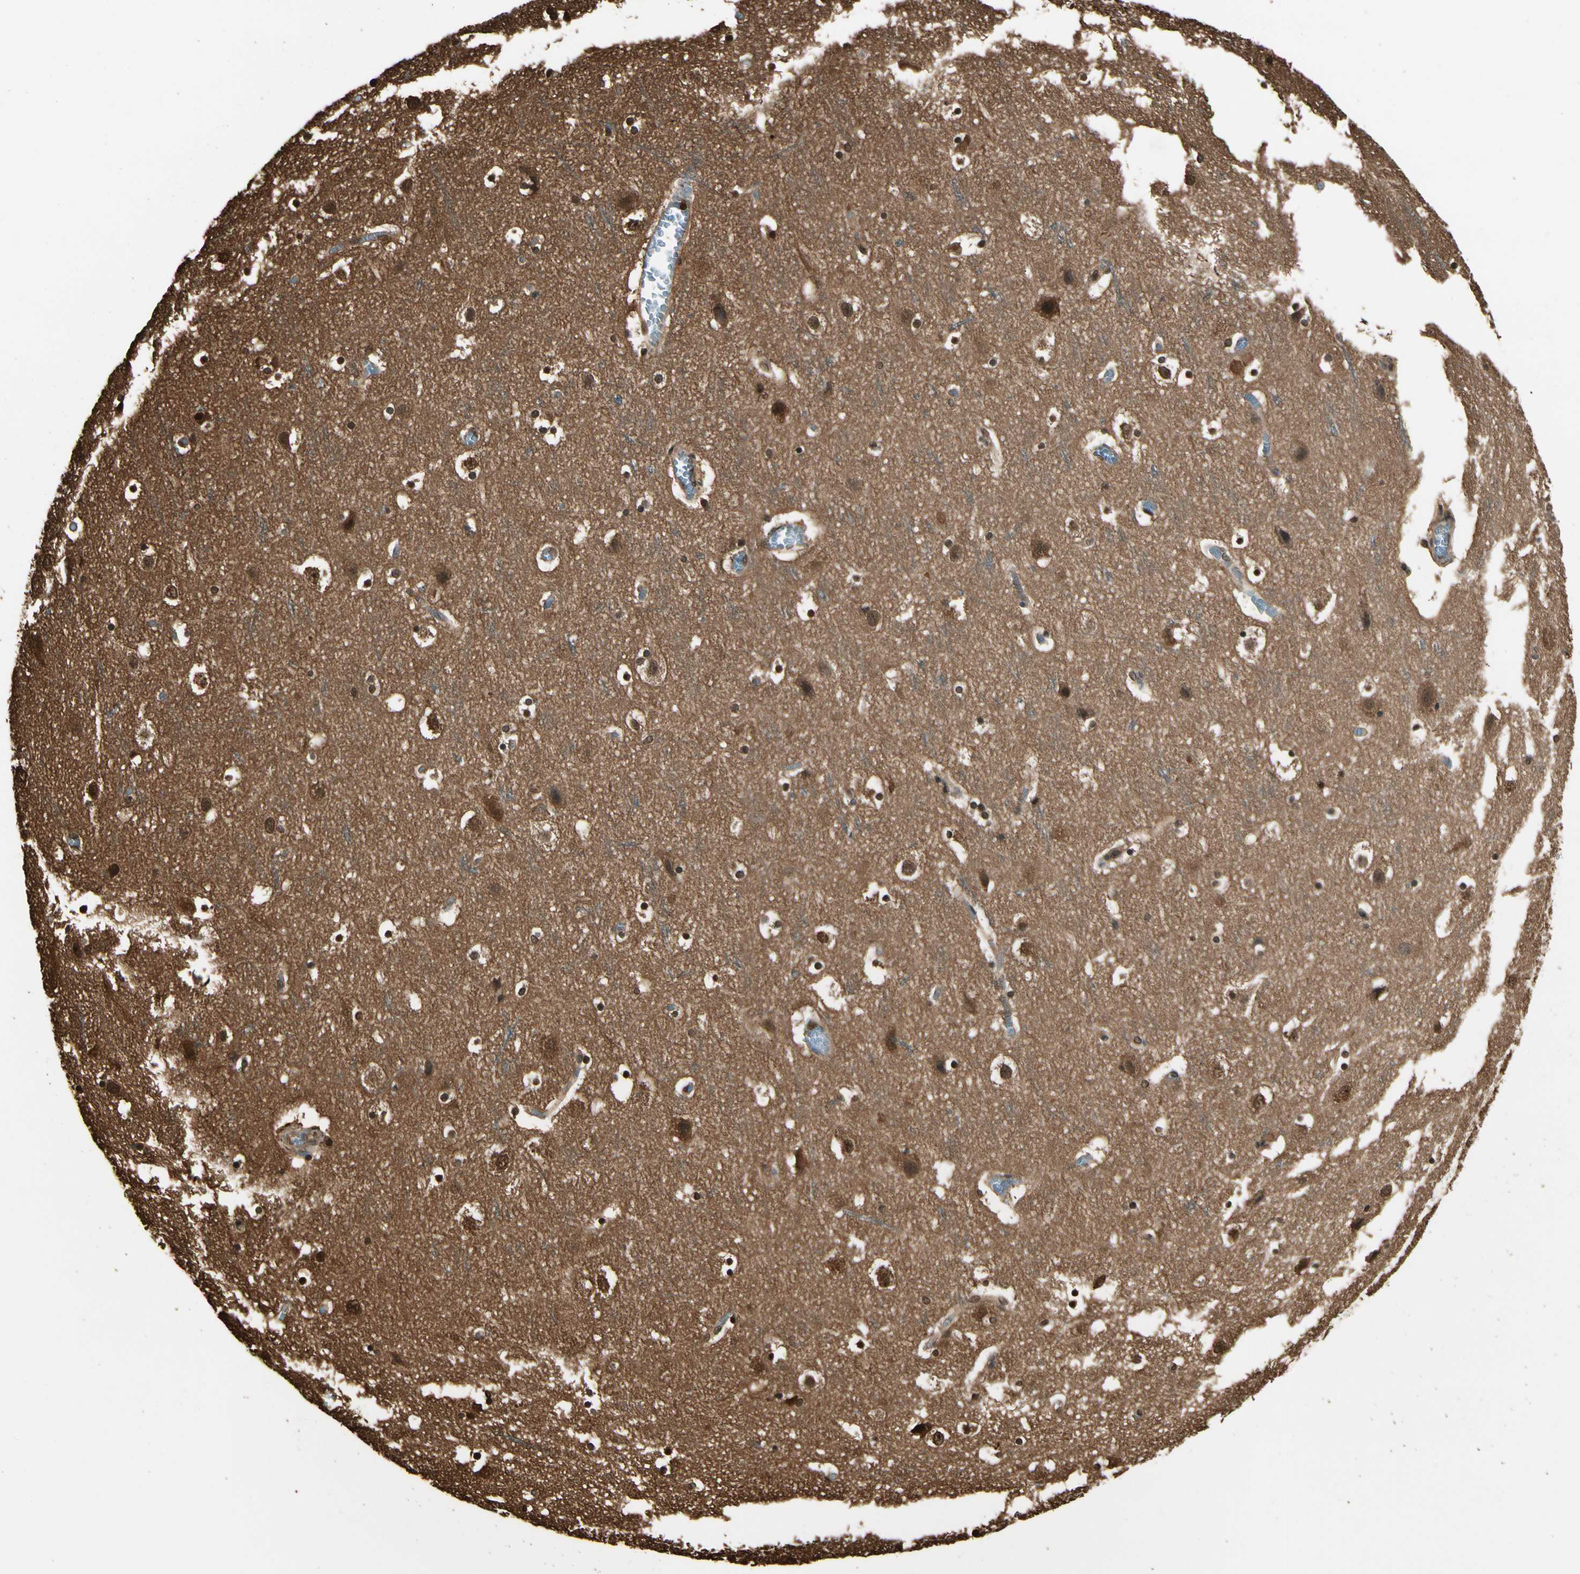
{"staining": {"intensity": "weak", "quantity": ">75%", "location": "cytoplasmic/membranous"}, "tissue": "cerebral cortex", "cell_type": "Endothelial cells", "image_type": "normal", "snomed": [{"axis": "morphology", "description": "Normal tissue, NOS"}, {"axis": "topography", "description": "Cerebral cortex"}], "caption": "IHC of normal human cerebral cortex demonstrates low levels of weak cytoplasmic/membranous expression in approximately >75% of endothelial cells.", "gene": "YWHAE", "patient": {"sex": "male", "age": 45}}